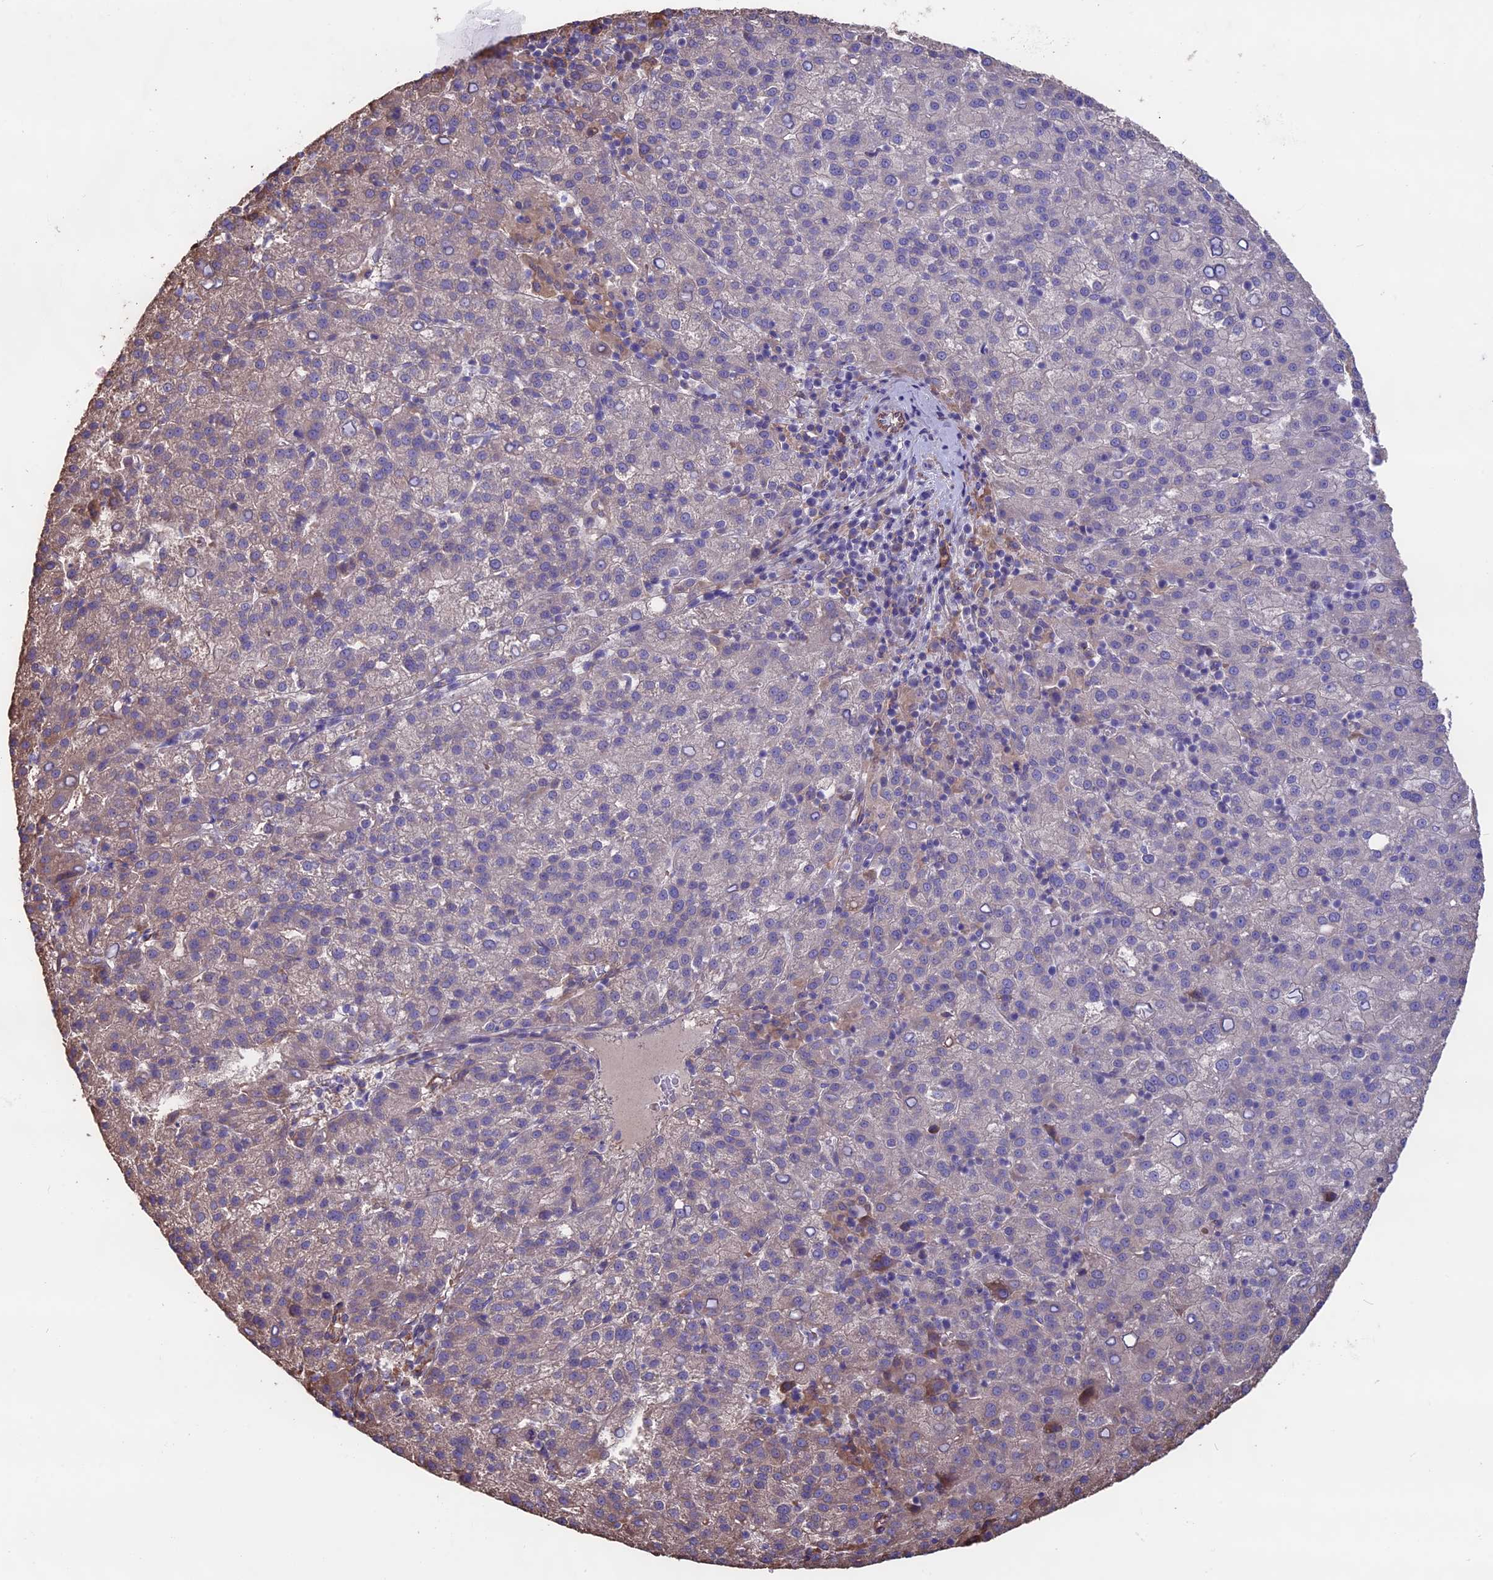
{"staining": {"intensity": "negative", "quantity": "none", "location": "none"}, "tissue": "liver cancer", "cell_type": "Tumor cells", "image_type": "cancer", "snomed": [{"axis": "morphology", "description": "Carcinoma, Hepatocellular, NOS"}, {"axis": "topography", "description": "Liver"}], "caption": "The immunohistochemistry (IHC) micrograph has no significant positivity in tumor cells of liver cancer tissue. (DAB (3,3'-diaminobenzidine) IHC visualized using brightfield microscopy, high magnification).", "gene": "SEH1L", "patient": {"sex": "female", "age": 58}}